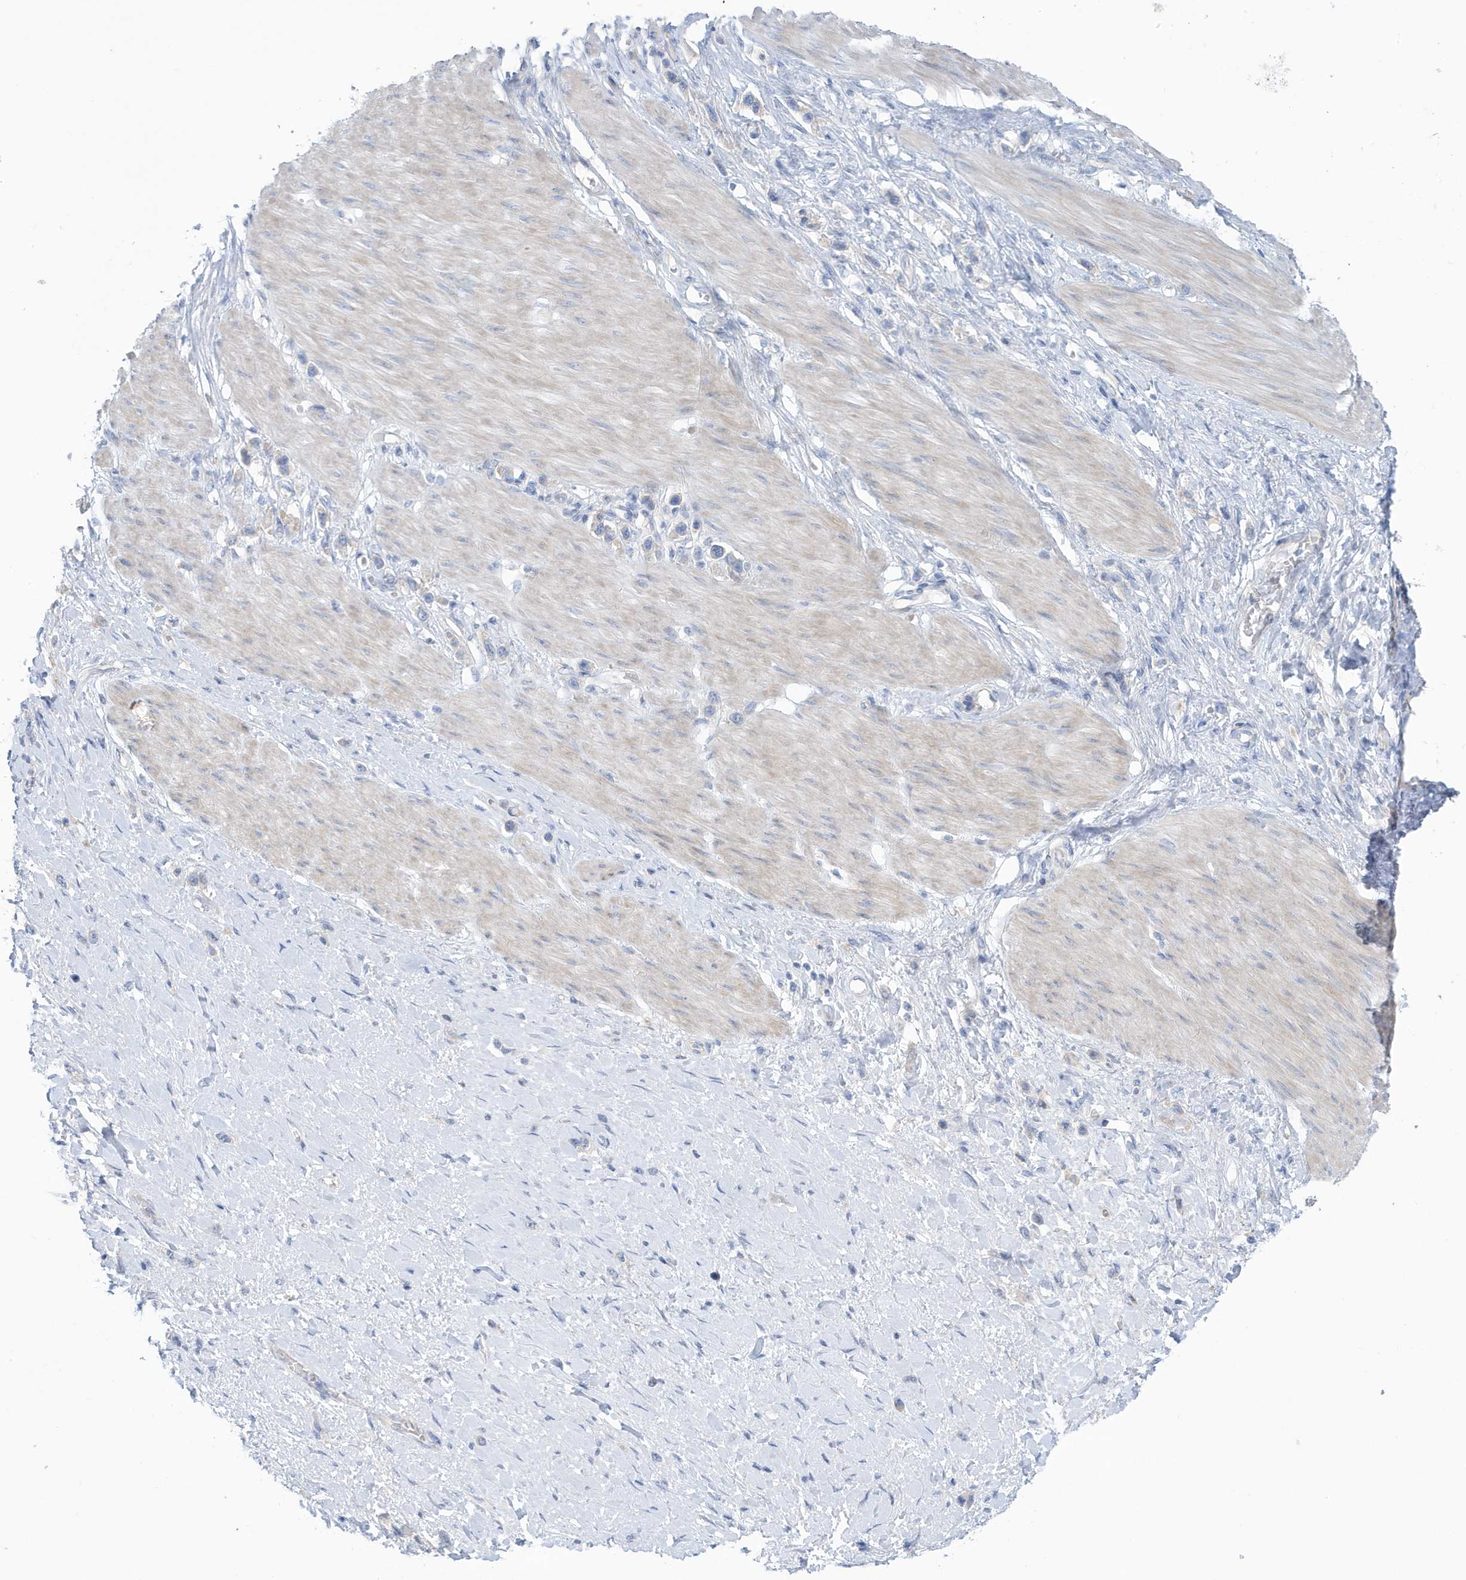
{"staining": {"intensity": "negative", "quantity": "none", "location": "none"}, "tissue": "stomach cancer", "cell_type": "Tumor cells", "image_type": "cancer", "snomed": [{"axis": "morphology", "description": "Adenocarcinoma, NOS"}, {"axis": "topography", "description": "Stomach"}], "caption": "Stomach cancer (adenocarcinoma) was stained to show a protein in brown. There is no significant staining in tumor cells.", "gene": "ATP13A5", "patient": {"sex": "female", "age": 65}}